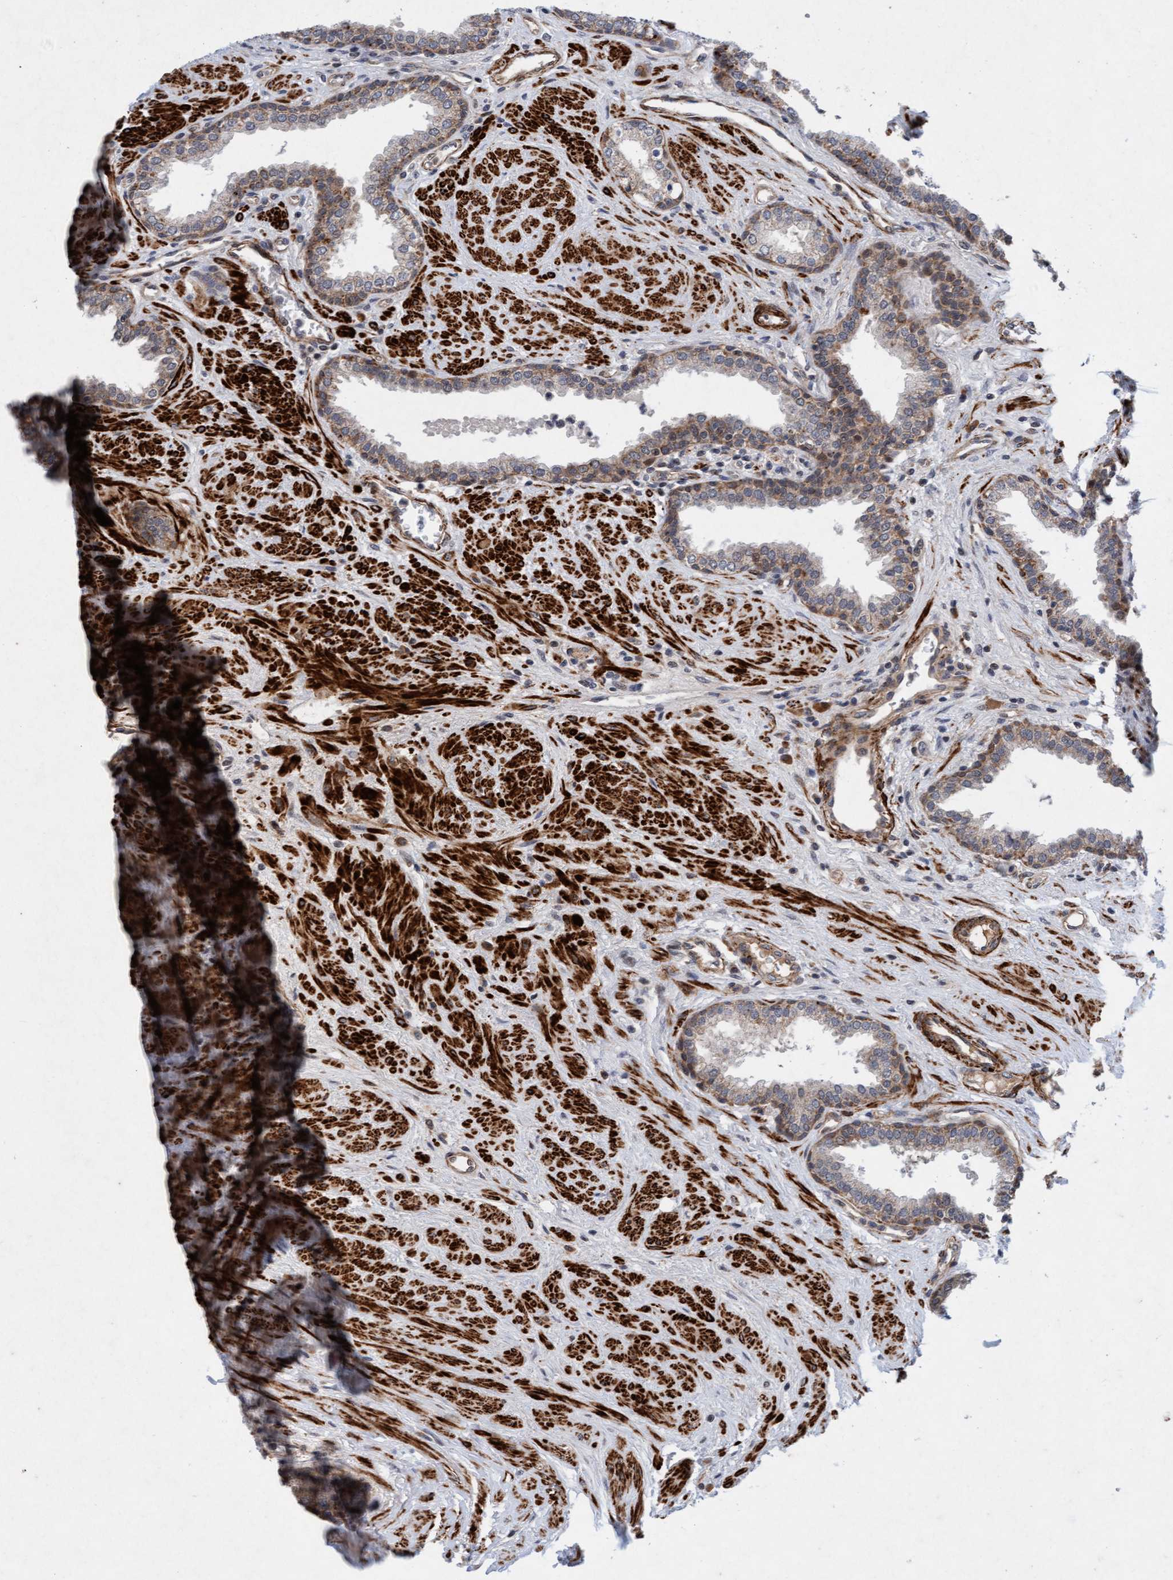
{"staining": {"intensity": "moderate", "quantity": ">75%", "location": "cytoplasmic/membranous"}, "tissue": "prostate", "cell_type": "Glandular cells", "image_type": "normal", "snomed": [{"axis": "morphology", "description": "Normal tissue, NOS"}, {"axis": "topography", "description": "Prostate"}], "caption": "Immunohistochemistry (DAB) staining of benign human prostate reveals moderate cytoplasmic/membranous protein positivity in approximately >75% of glandular cells.", "gene": "TMEM70", "patient": {"sex": "male", "age": 51}}